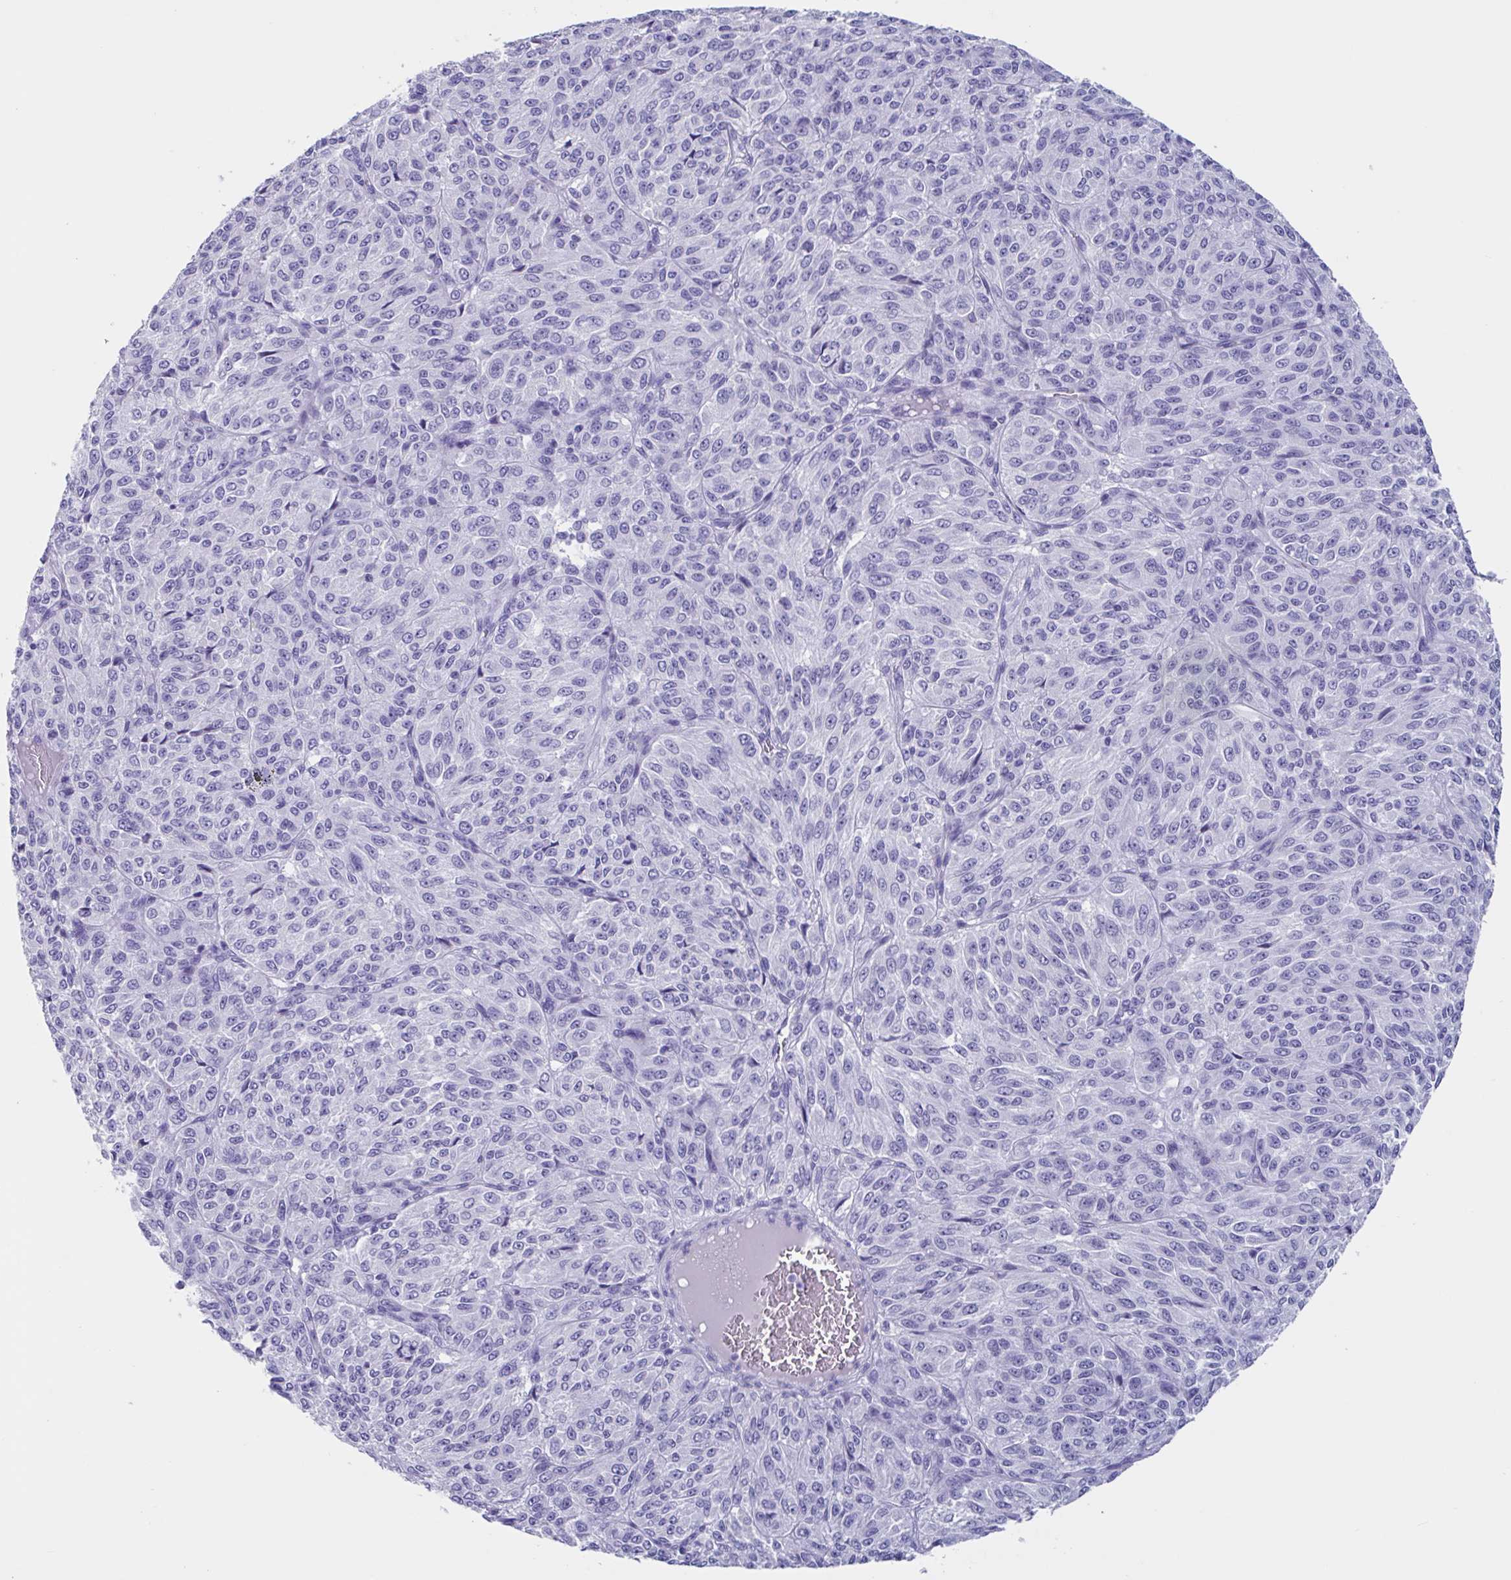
{"staining": {"intensity": "negative", "quantity": "none", "location": "none"}, "tissue": "melanoma", "cell_type": "Tumor cells", "image_type": "cancer", "snomed": [{"axis": "morphology", "description": "Malignant melanoma, Metastatic site"}, {"axis": "topography", "description": "Brain"}], "caption": "Tumor cells are negative for brown protein staining in malignant melanoma (metastatic site).", "gene": "USP35", "patient": {"sex": "female", "age": 56}}